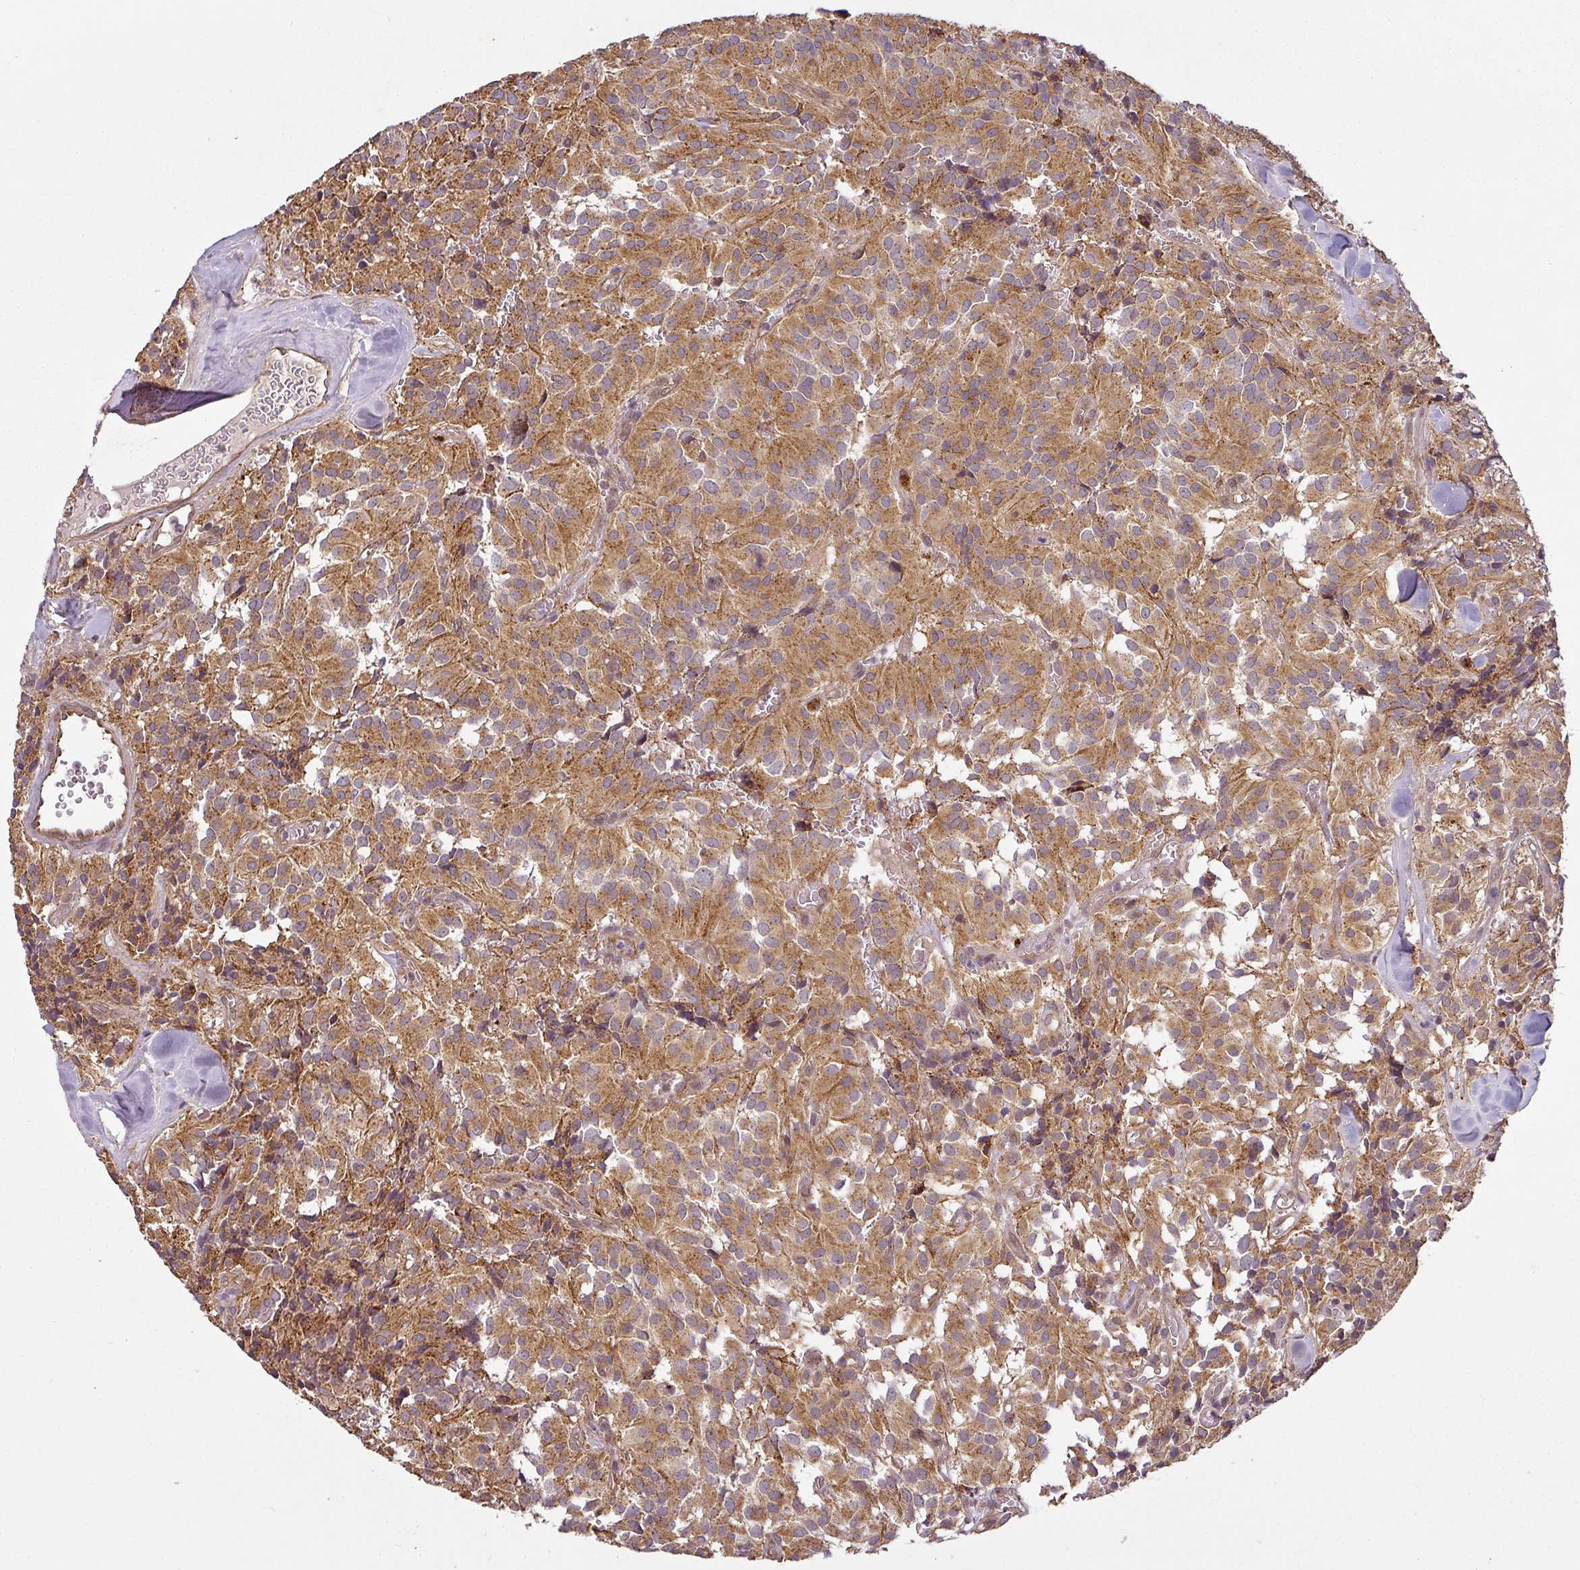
{"staining": {"intensity": "moderate", "quantity": ">75%", "location": "cytoplasmic/membranous"}, "tissue": "glioma", "cell_type": "Tumor cells", "image_type": "cancer", "snomed": [{"axis": "morphology", "description": "Glioma, malignant, Low grade"}, {"axis": "topography", "description": "Brain"}], "caption": "This is a histology image of immunohistochemistry (IHC) staining of glioma, which shows moderate positivity in the cytoplasmic/membranous of tumor cells.", "gene": "DIMT1", "patient": {"sex": "male", "age": 42}}